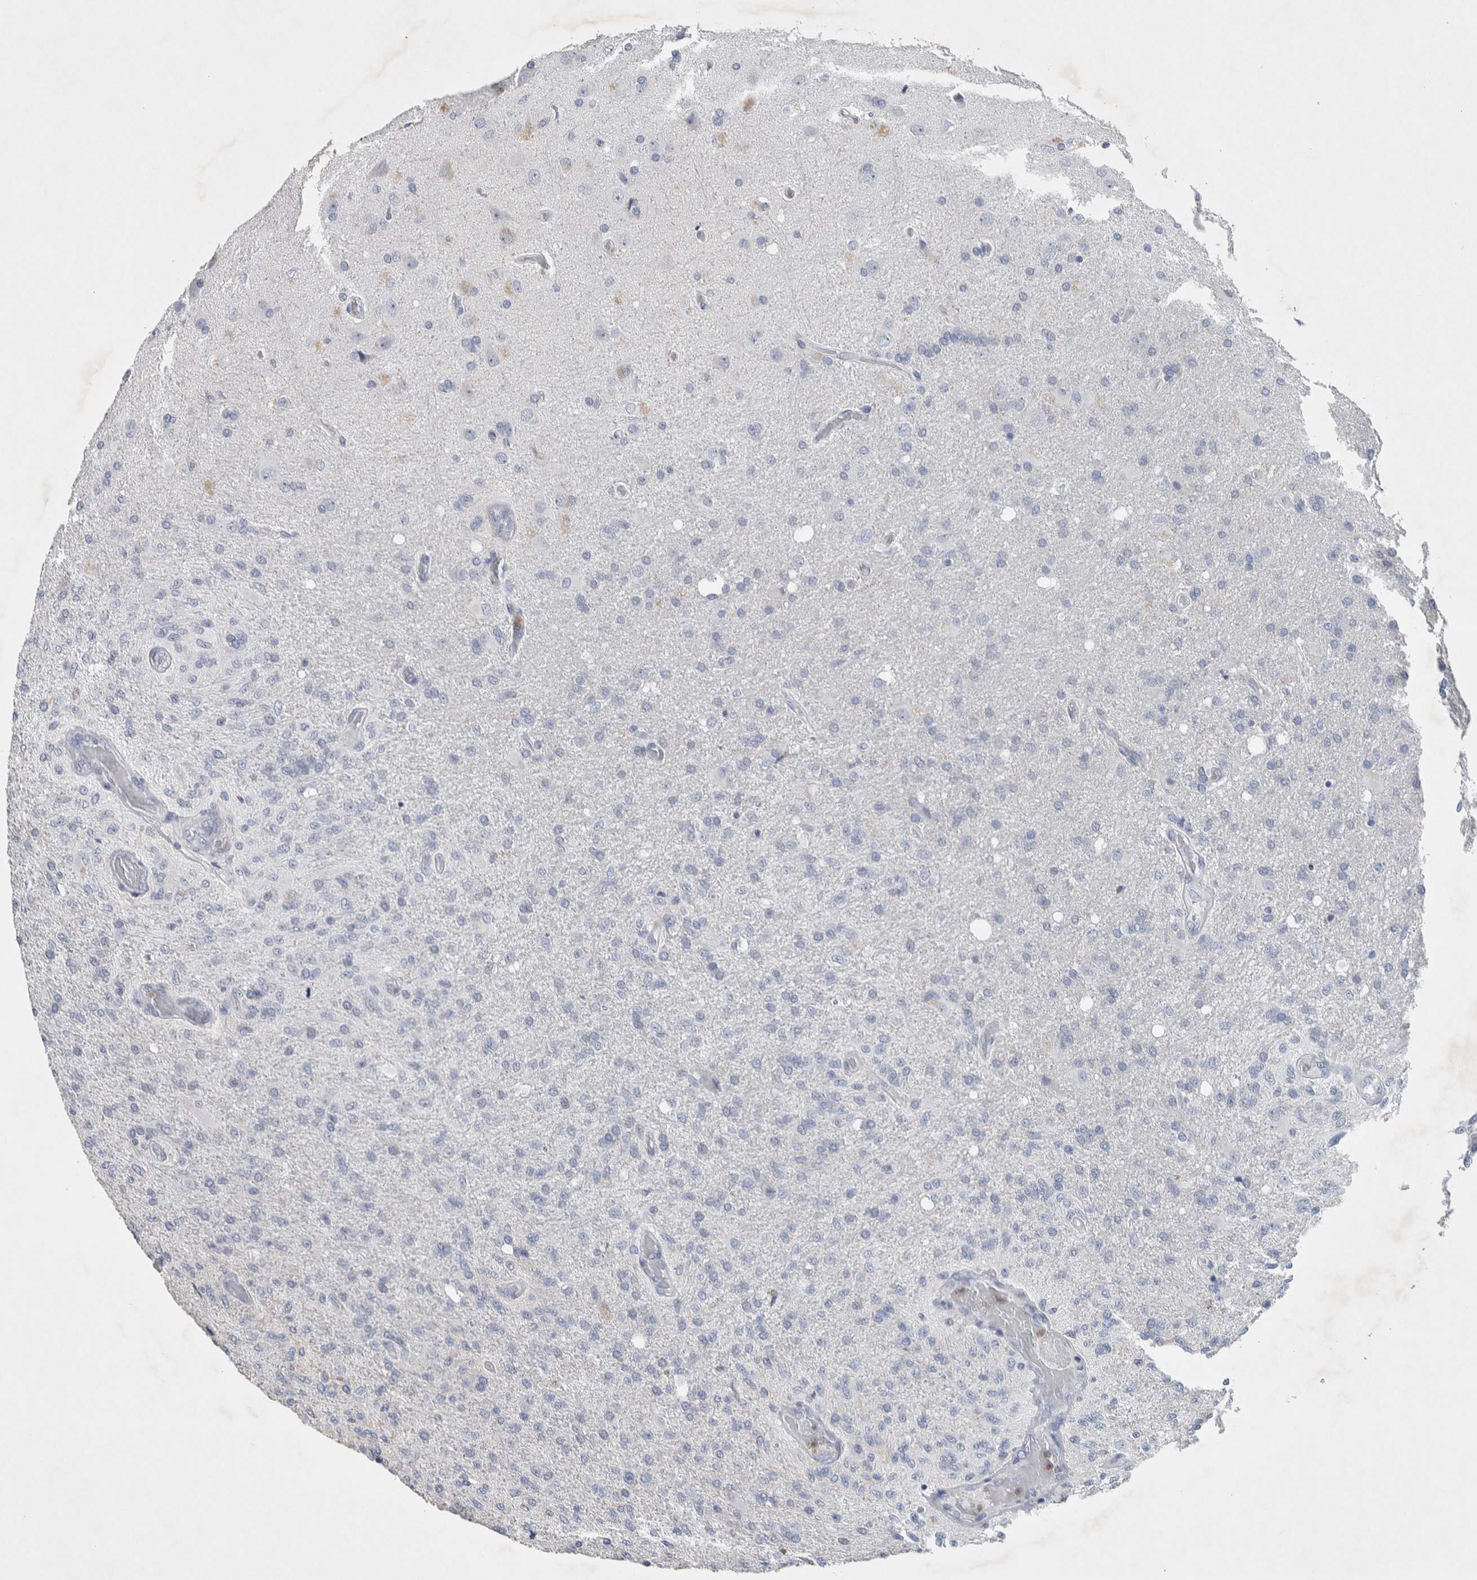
{"staining": {"intensity": "negative", "quantity": "none", "location": "none"}, "tissue": "glioma", "cell_type": "Tumor cells", "image_type": "cancer", "snomed": [{"axis": "morphology", "description": "Normal tissue, NOS"}, {"axis": "morphology", "description": "Glioma, malignant, High grade"}, {"axis": "topography", "description": "Cerebral cortex"}], "caption": "This is a micrograph of IHC staining of glioma, which shows no staining in tumor cells.", "gene": "NCF2", "patient": {"sex": "male", "age": 77}}